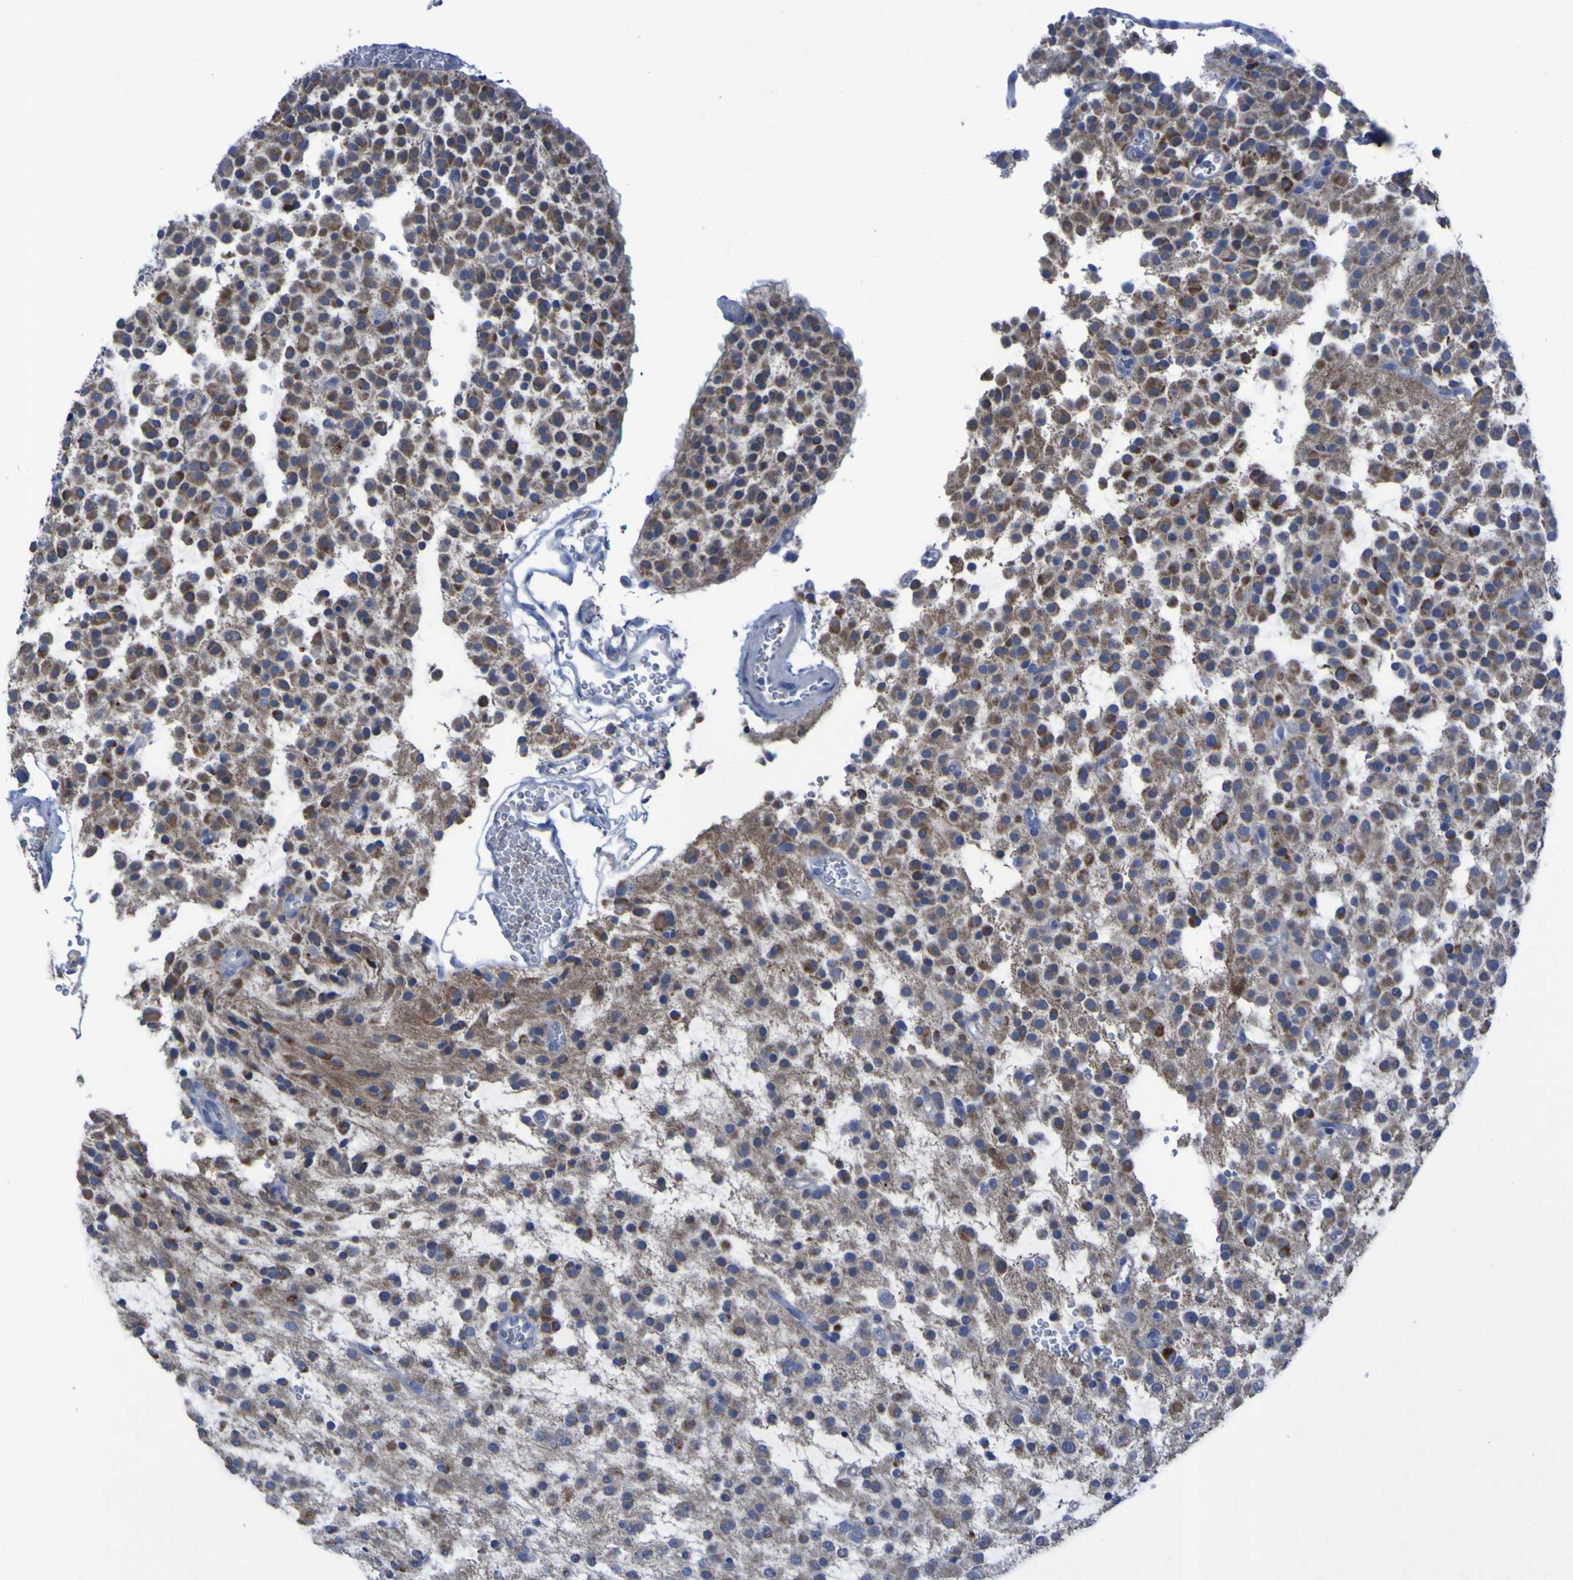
{"staining": {"intensity": "moderate", "quantity": "25%-75%", "location": "cytoplasmic/membranous"}, "tissue": "glioma", "cell_type": "Tumor cells", "image_type": "cancer", "snomed": [{"axis": "morphology", "description": "Glioma, malignant, Low grade"}, {"axis": "topography", "description": "Brain"}], "caption": "DAB immunohistochemical staining of human glioma shows moderate cytoplasmic/membranous protein expression in approximately 25%-75% of tumor cells.", "gene": "SGK2", "patient": {"sex": "male", "age": 38}}